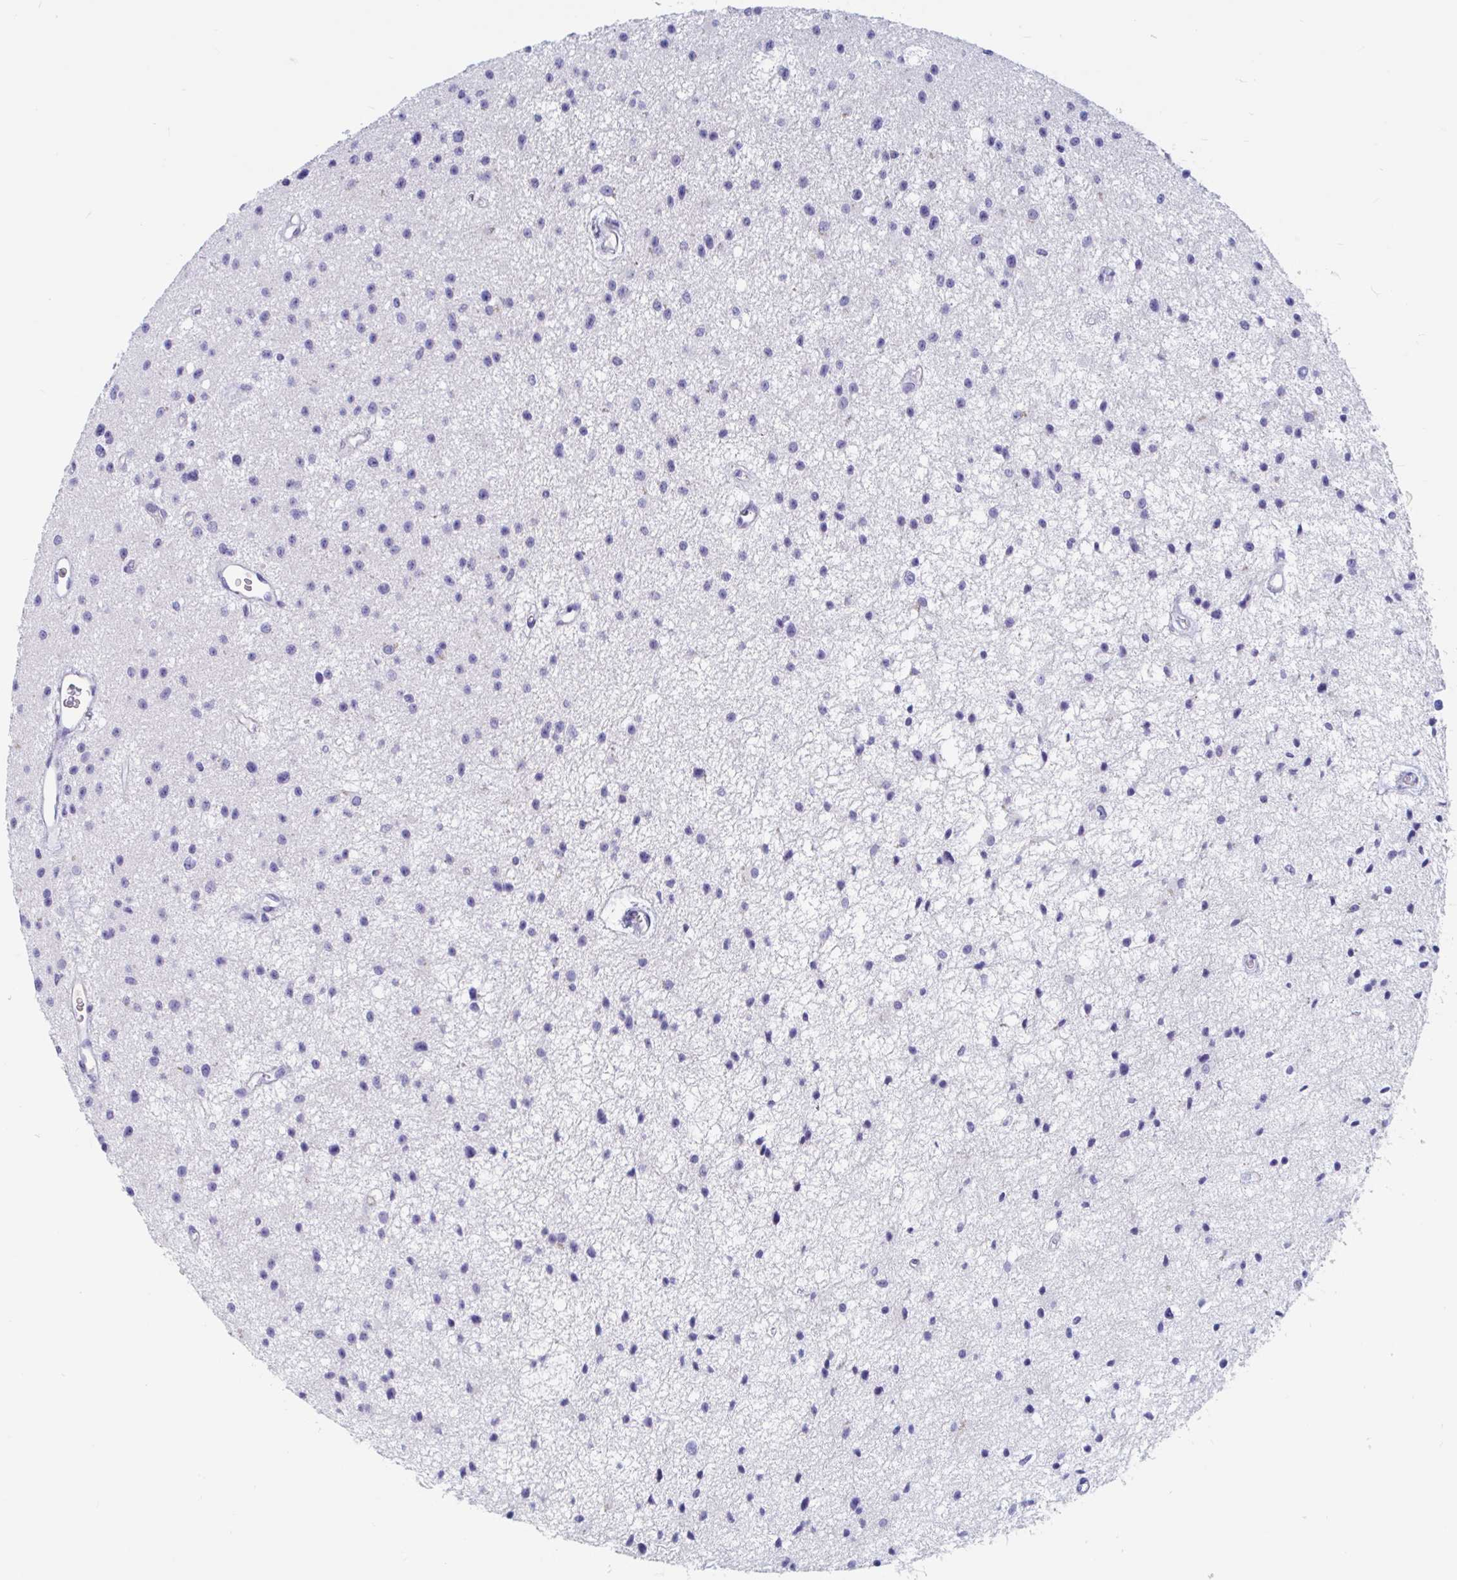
{"staining": {"intensity": "negative", "quantity": "none", "location": "none"}, "tissue": "glioma", "cell_type": "Tumor cells", "image_type": "cancer", "snomed": [{"axis": "morphology", "description": "Glioma, malignant, Low grade"}, {"axis": "topography", "description": "Brain"}], "caption": "The micrograph exhibits no significant positivity in tumor cells of glioma.", "gene": "ZNHIT2", "patient": {"sex": "male", "age": 43}}